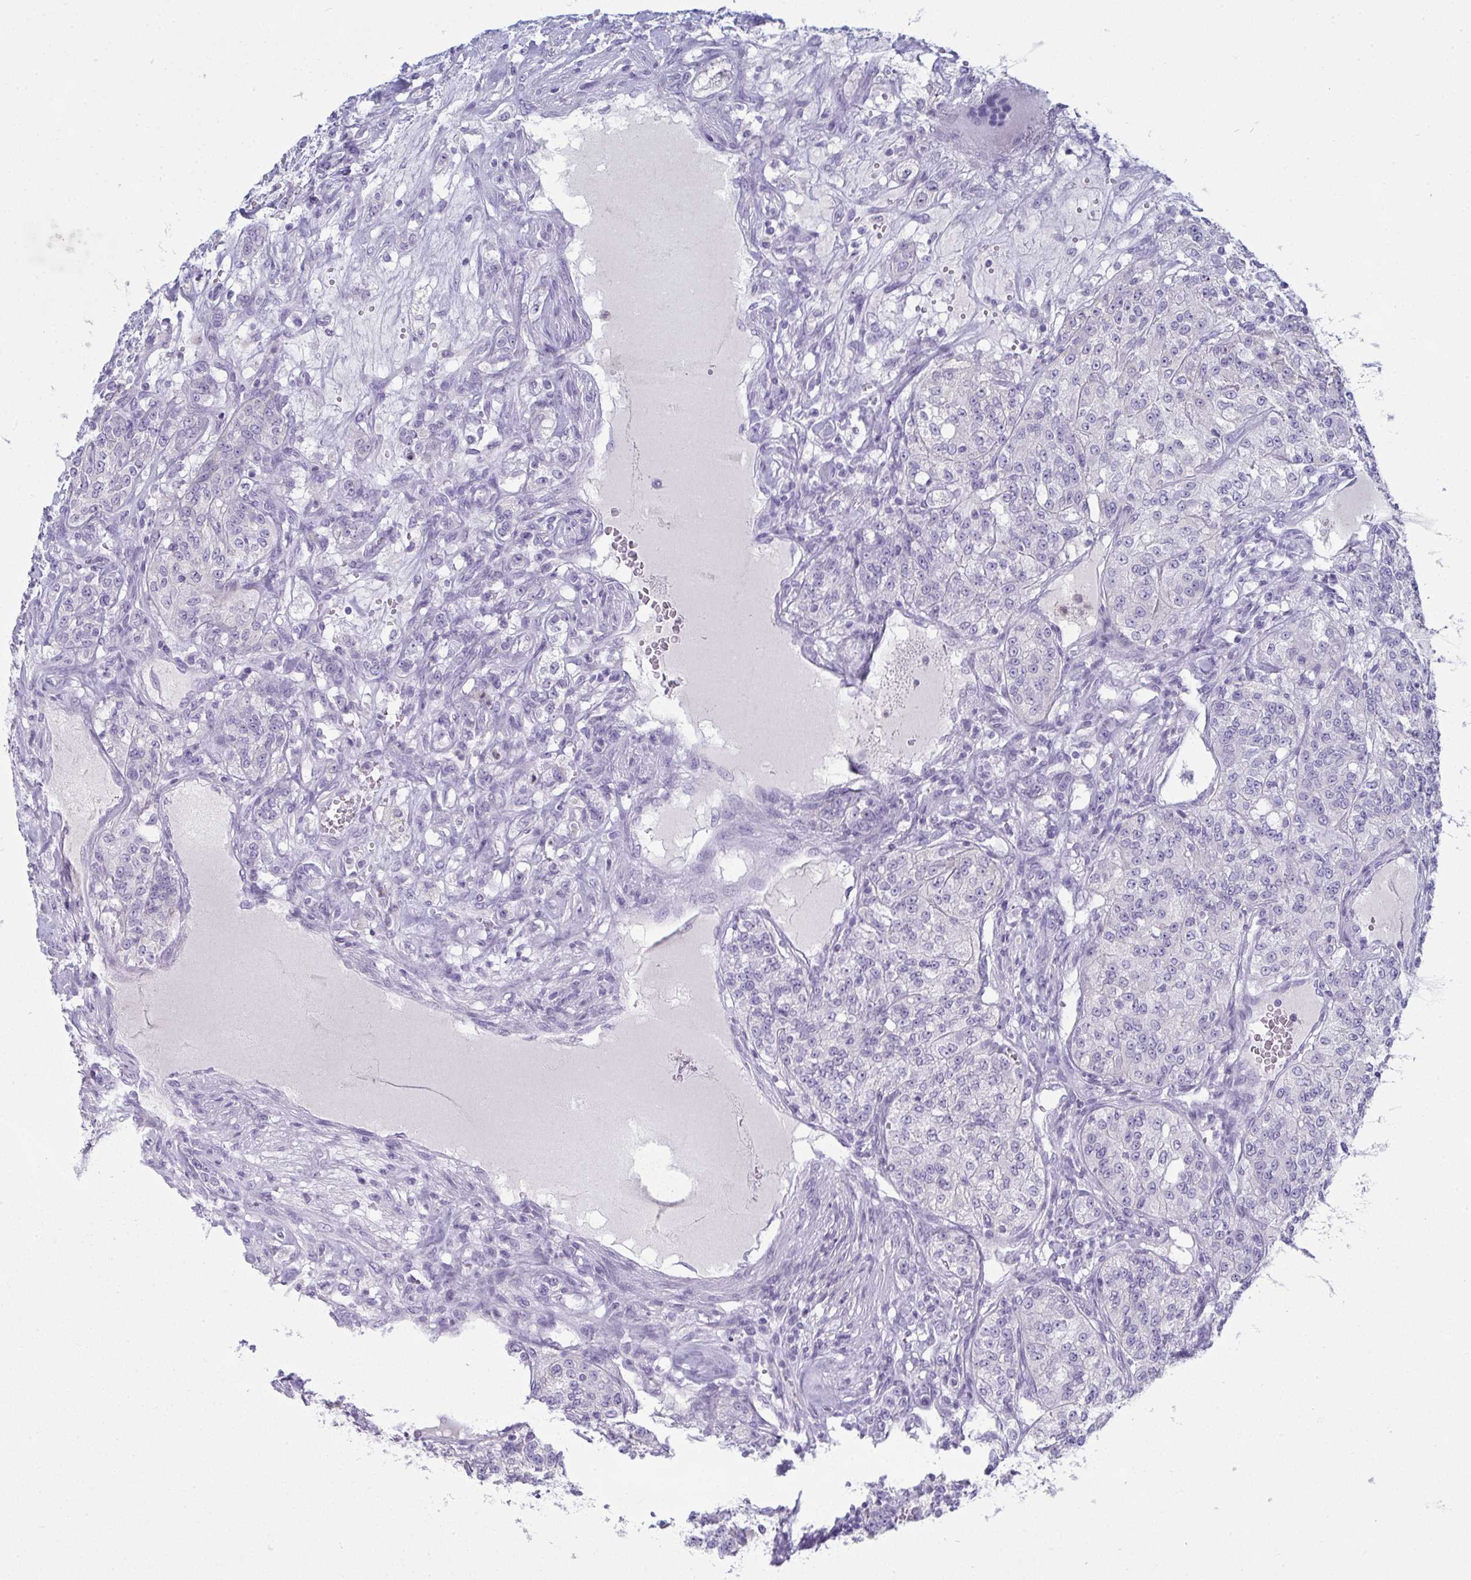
{"staining": {"intensity": "negative", "quantity": "none", "location": "none"}, "tissue": "renal cancer", "cell_type": "Tumor cells", "image_type": "cancer", "snomed": [{"axis": "morphology", "description": "Adenocarcinoma, NOS"}, {"axis": "topography", "description": "Kidney"}], "caption": "High power microscopy image of an IHC histopathology image of renal cancer, revealing no significant staining in tumor cells. (DAB immunohistochemistry (IHC) visualized using brightfield microscopy, high magnification).", "gene": "SERPINB10", "patient": {"sex": "female", "age": 63}}